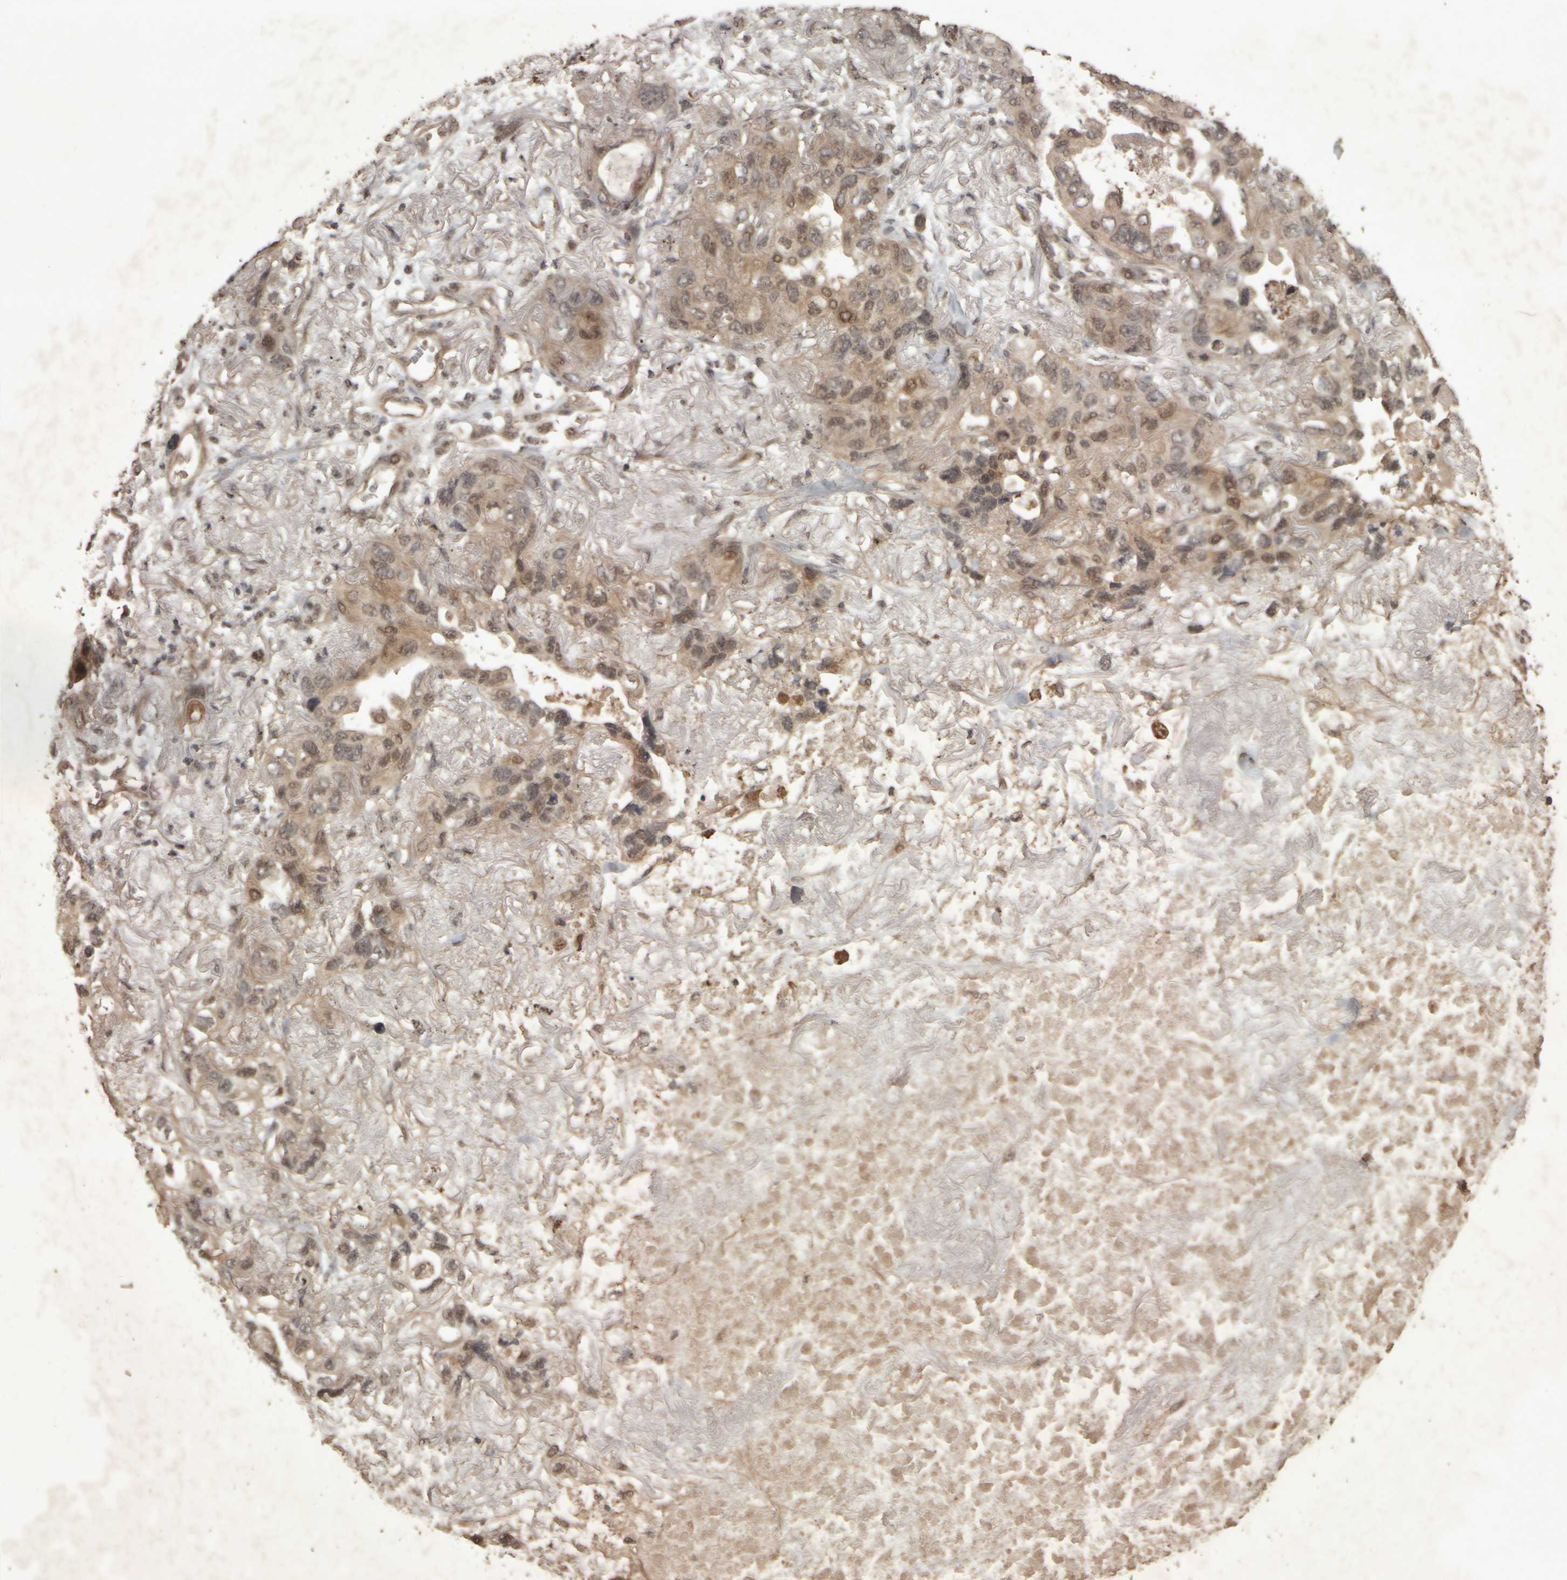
{"staining": {"intensity": "moderate", "quantity": ">75%", "location": "cytoplasmic/membranous,nuclear"}, "tissue": "lung cancer", "cell_type": "Tumor cells", "image_type": "cancer", "snomed": [{"axis": "morphology", "description": "Squamous cell carcinoma, NOS"}, {"axis": "topography", "description": "Lung"}], "caption": "This photomicrograph displays IHC staining of human squamous cell carcinoma (lung), with medium moderate cytoplasmic/membranous and nuclear expression in about >75% of tumor cells.", "gene": "ACO1", "patient": {"sex": "female", "age": 73}}